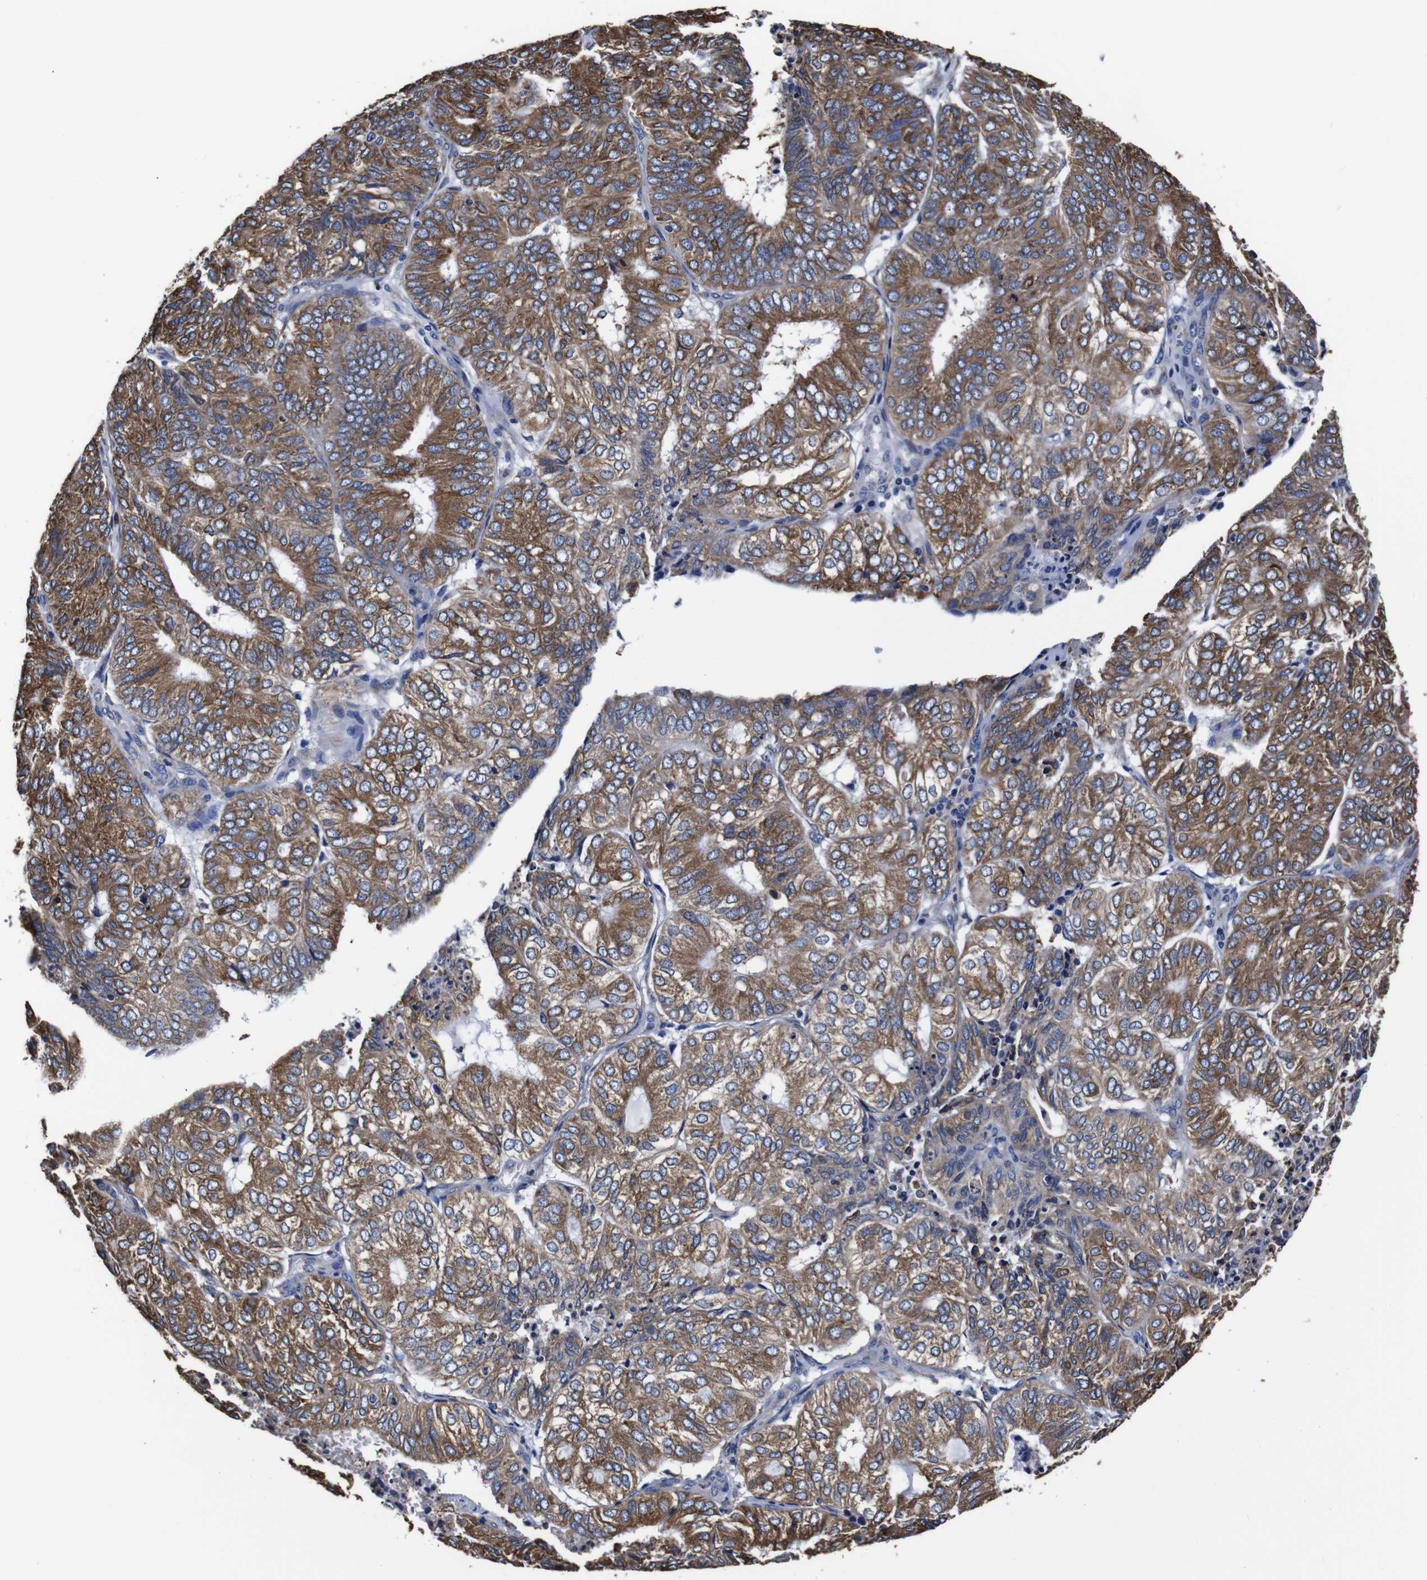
{"staining": {"intensity": "moderate", "quantity": ">75%", "location": "cytoplasmic/membranous"}, "tissue": "endometrial cancer", "cell_type": "Tumor cells", "image_type": "cancer", "snomed": [{"axis": "morphology", "description": "Adenocarcinoma, NOS"}, {"axis": "topography", "description": "Uterus"}], "caption": "Protein expression analysis of human endometrial cancer (adenocarcinoma) reveals moderate cytoplasmic/membranous positivity in about >75% of tumor cells. The staining was performed using DAB to visualize the protein expression in brown, while the nuclei were stained in blue with hematoxylin (Magnification: 20x).", "gene": "PPIB", "patient": {"sex": "female", "age": 60}}